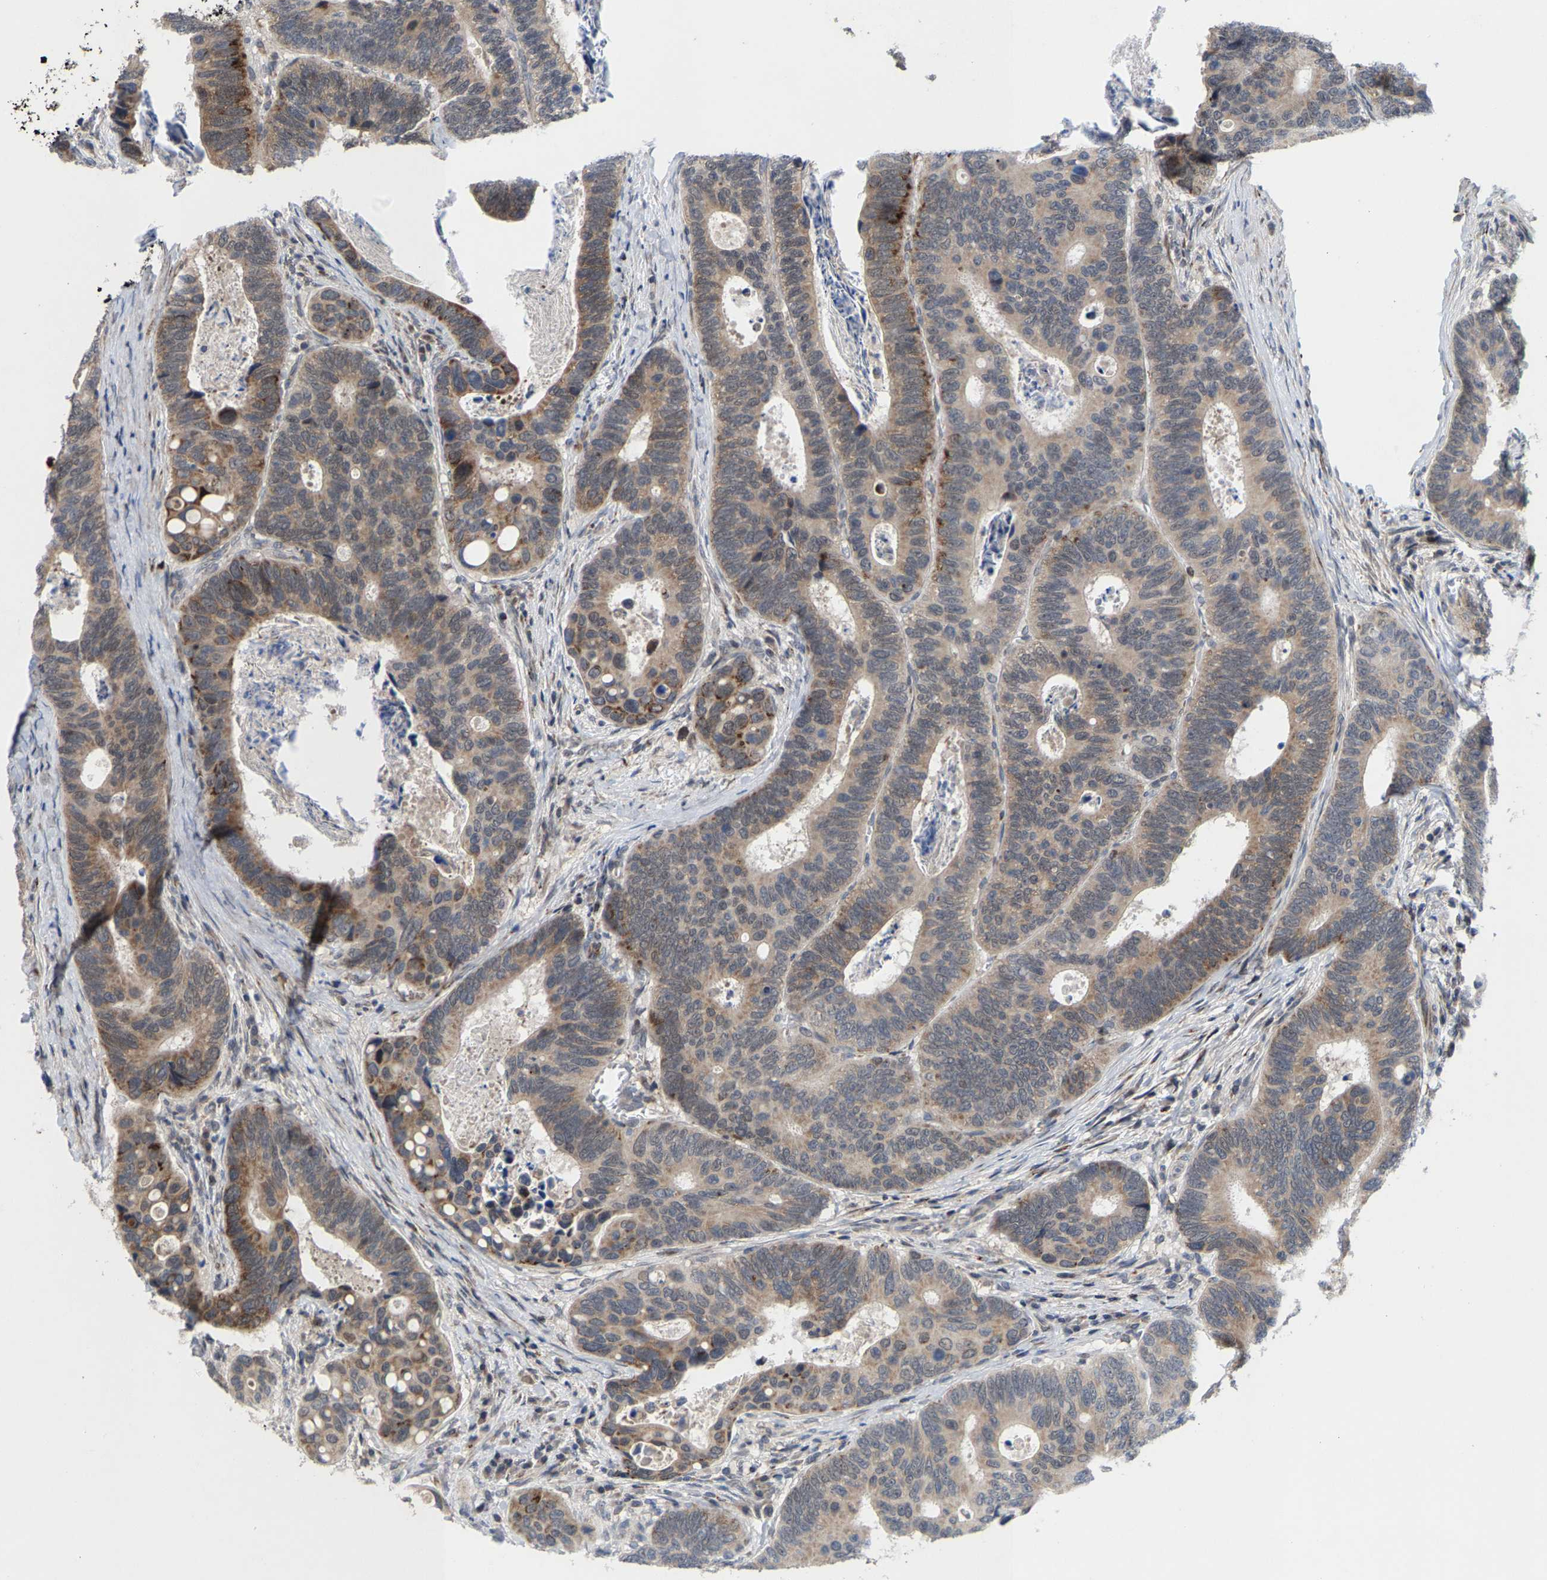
{"staining": {"intensity": "moderate", "quantity": "25%-75%", "location": "cytoplasmic/membranous"}, "tissue": "colorectal cancer", "cell_type": "Tumor cells", "image_type": "cancer", "snomed": [{"axis": "morphology", "description": "Inflammation, NOS"}, {"axis": "morphology", "description": "Adenocarcinoma, NOS"}, {"axis": "topography", "description": "Colon"}], "caption": "High-magnification brightfield microscopy of colorectal cancer (adenocarcinoma) stained with DAB (brown) and counterstained with hematoxylin (blue). tumor cells exhibit moderate cytoplasmic/membranous expression is appreciated in about25%-75% of cells.", "gene": "TDRKH", "patient": {"sex": "male", "age": 72}}